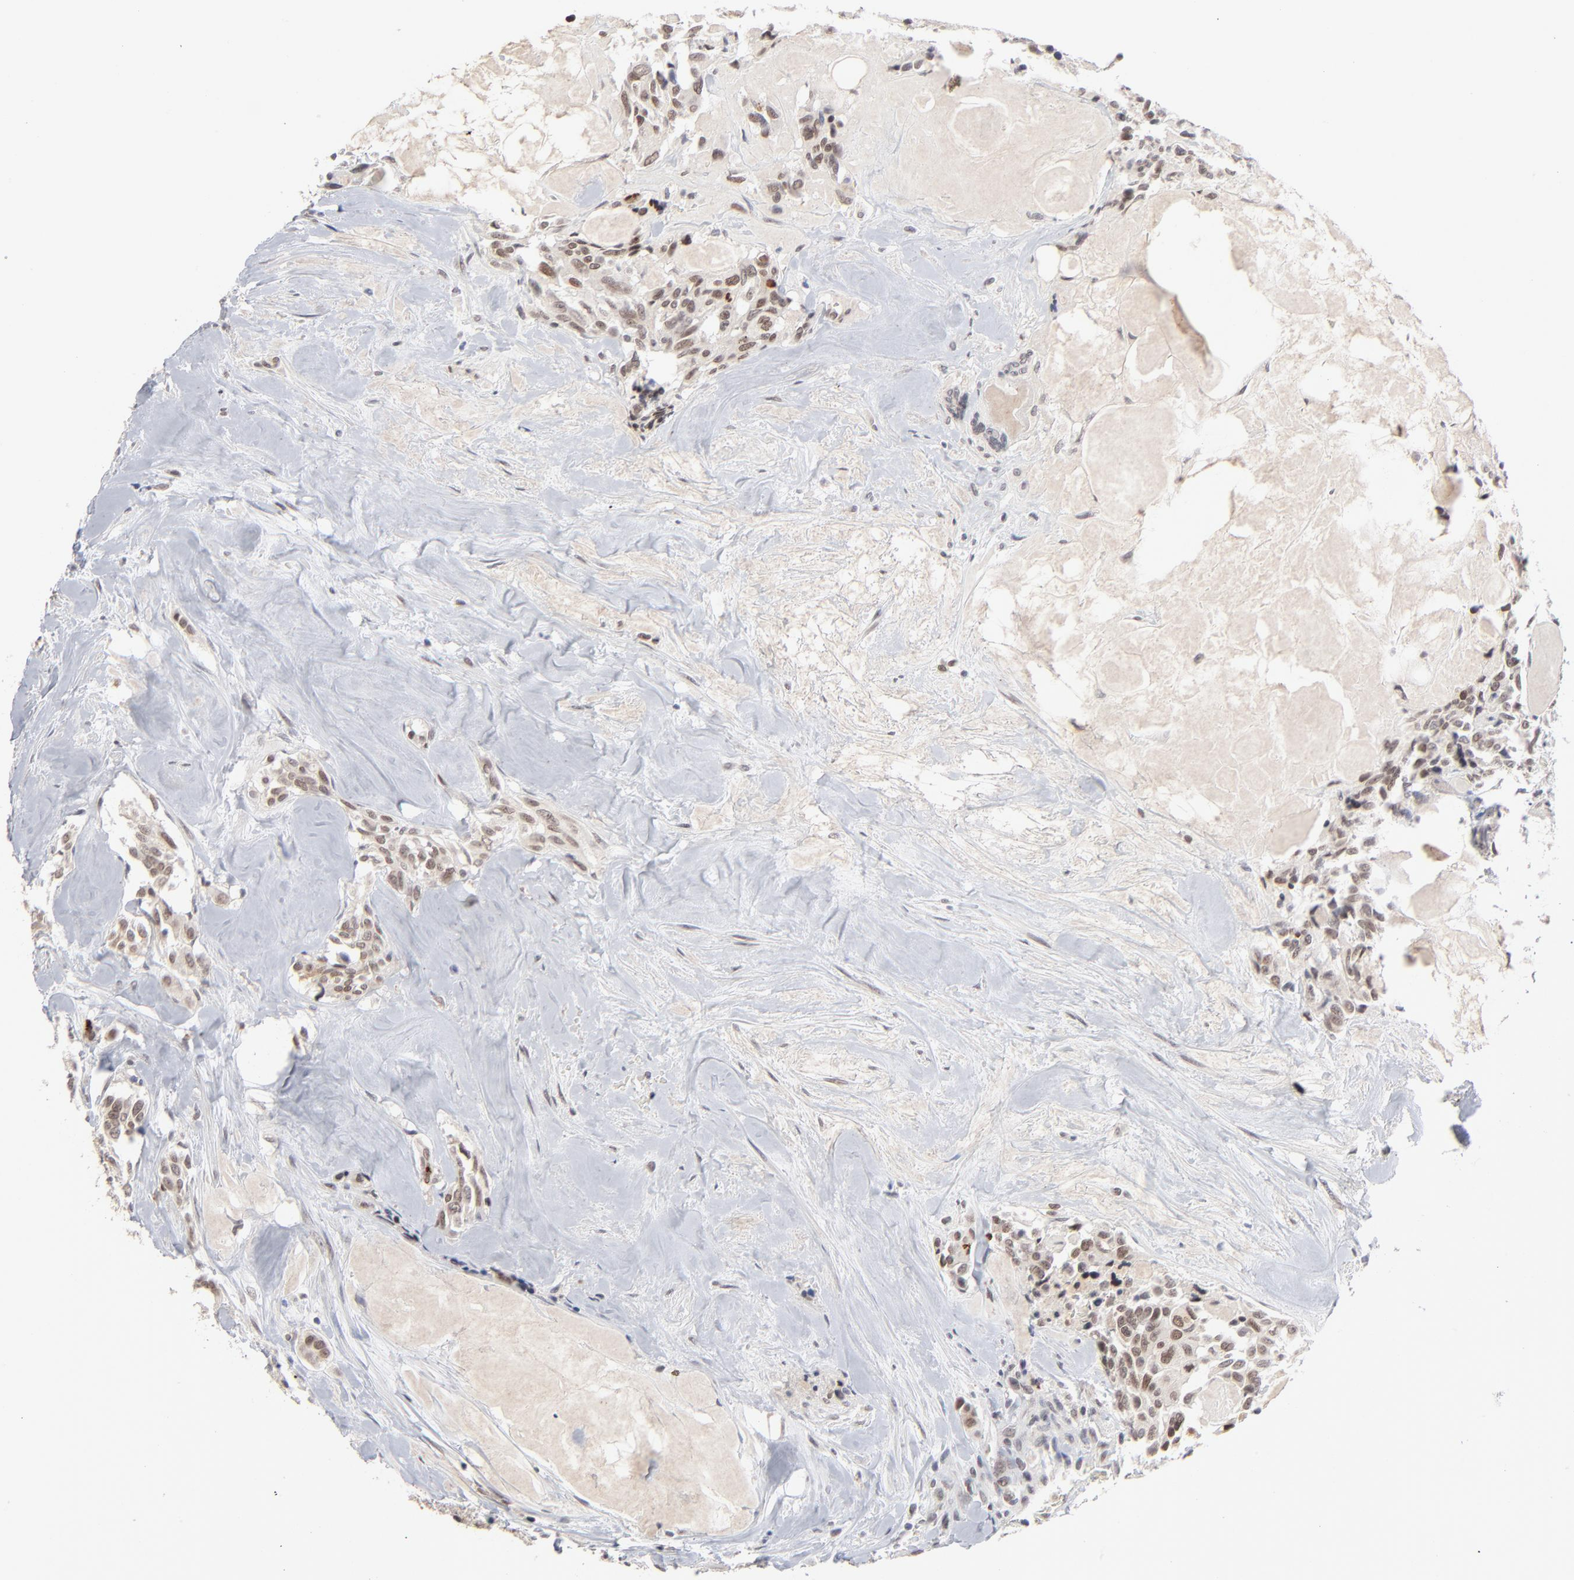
{"staining": {"intensity": "moderate", "quantity": ">75%", "location": "nuclear"}, "tissue": "thyroid cancer", "cell_type": "Tumor cells", "image_type": "cancer", "snomed": [{"axis": "morphology", "description": "Carcinoma, NOS"}, {"axis": "morphology", "description": "Carcinoid, malignant, NOS"}, {"axis": "topography", "description": "Thyroid gland"}], "caption": "Thyroid carcinoma stained with DAB (3,3'-diaminobenzidine) immunohistochemistry (IHC) shows medium levels of moderate nuclear positivity in about >75% of tumor cells.", "gene": "MBIP", "patient": {"sex": "male", "age": 33}}